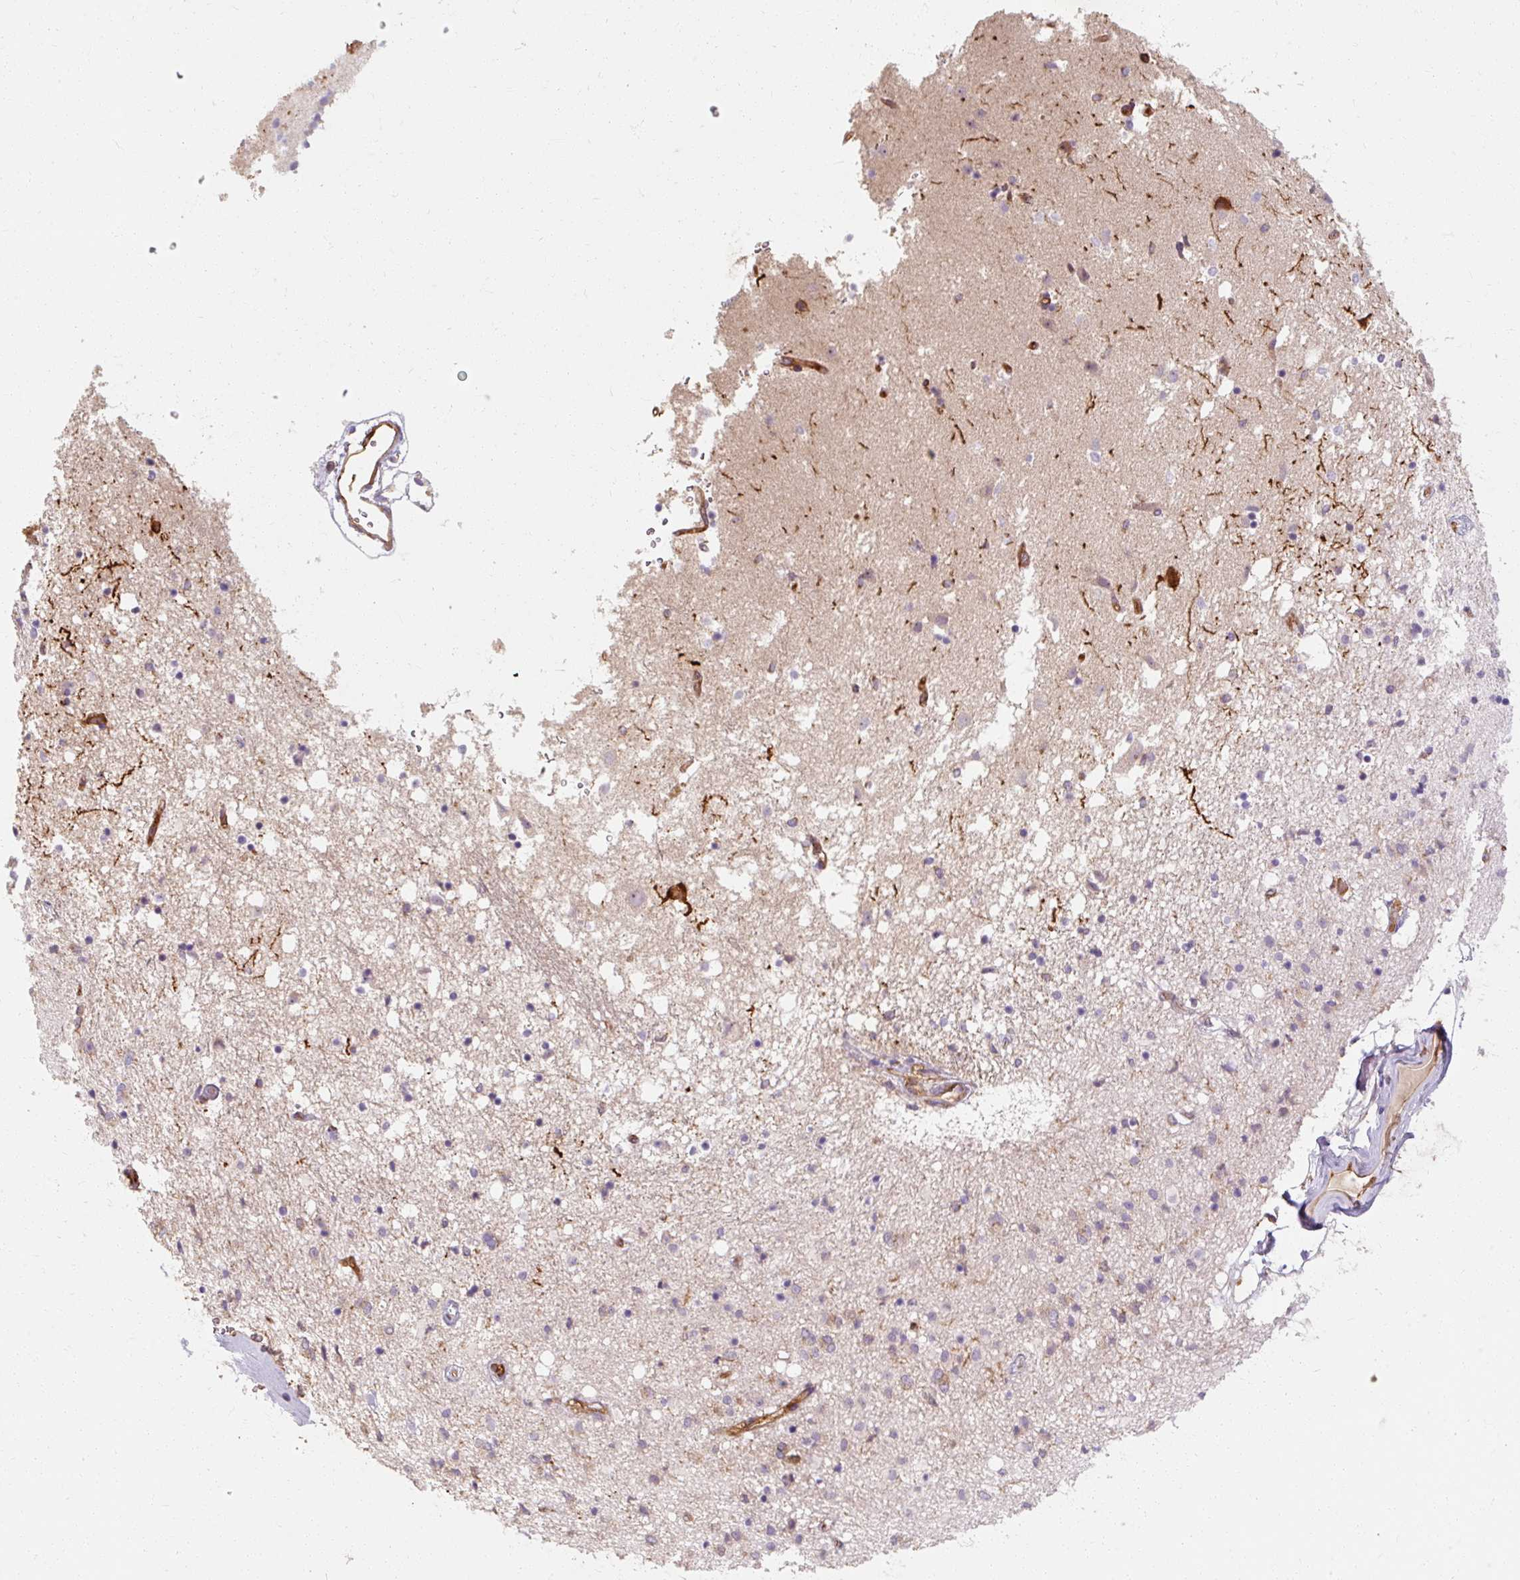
{"staining": {"intensity": "negative", "quantity": "none", "location": "none"}, "tissue": "caudate", "cell_type": "Glial cells", "image_type": "normal", "snomed": [{"axis": "morphology", "description": "Normal tissue, NOS"}, {"axis": "topography", "description": "Lateral ventricle wall"}], "caption": "An IHC image of benign caudate is shown. There is no staining in glial cells of caudate. Brightfield microscopy of IHC stained with DAB (3,3'-diaminobenzidine) (brown) and hematoxylin (blue), captured at high magnification.", "gene": "TBC1D4", "patient": {"sex": "male", "age": 58}}